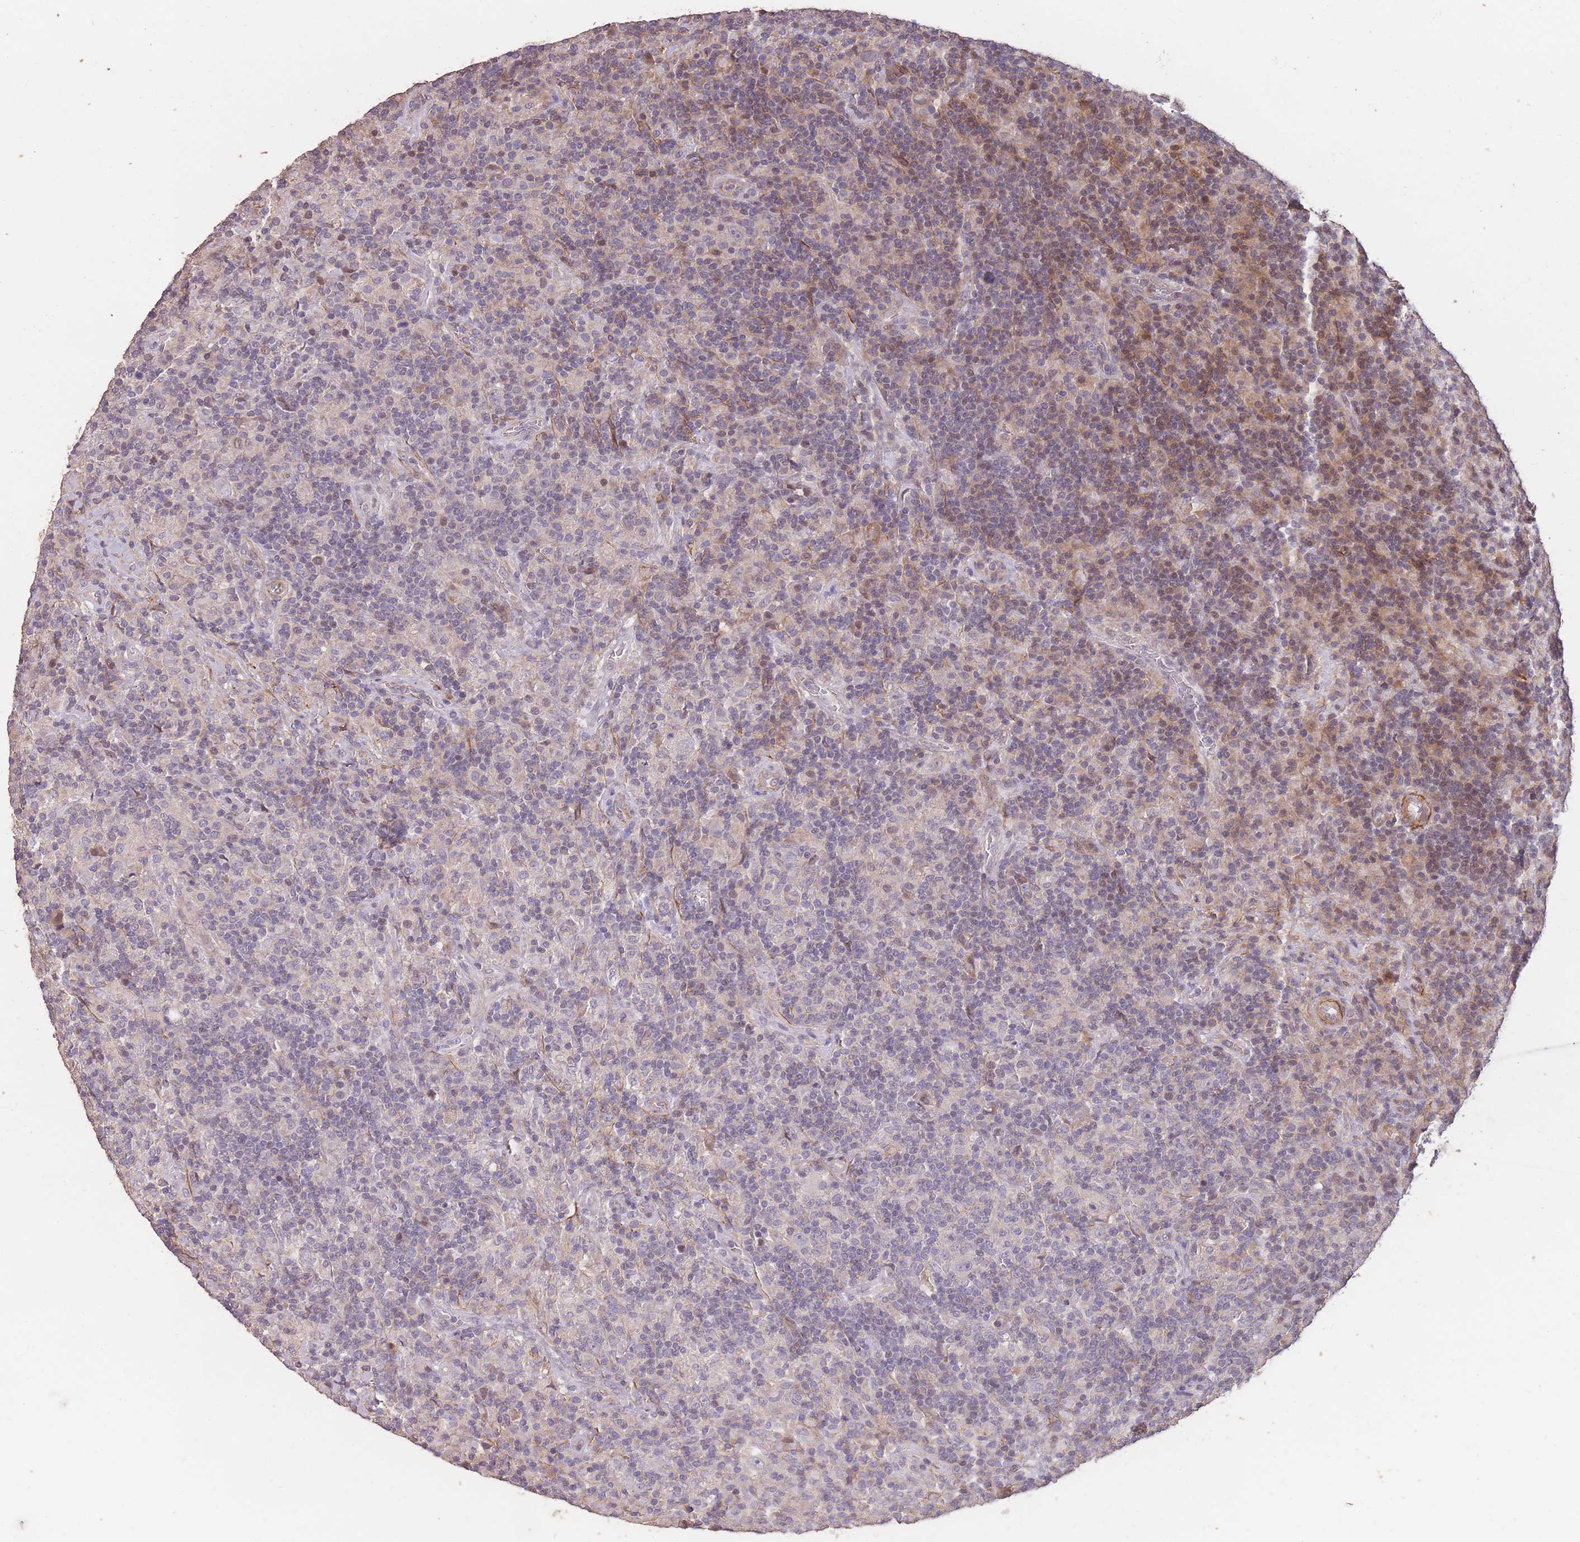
{"staining": {"intensity": "weak", "quantity": "<25%", "location": "cytoplasmic/membranous,nuclear"}, "tissue": "lymphoma", "cell_type": "Tumor cells", "image_type": "cancer", "snomed": [{"axis": "morphology", "description": "Hodgkin's disease, NOS"}, {"axis": "topography", "description": "Lymph node"}], "caption": "High power microscopy photomicrograph of an IHC histopathology image of lymphoma, revealing no significant positivity in tumor cells. (Brightfield microscopy of DAB immunohistochemistry at high magnification).", "gene": "NLRC4", "patient": {"sex": "male", "age": 70}}